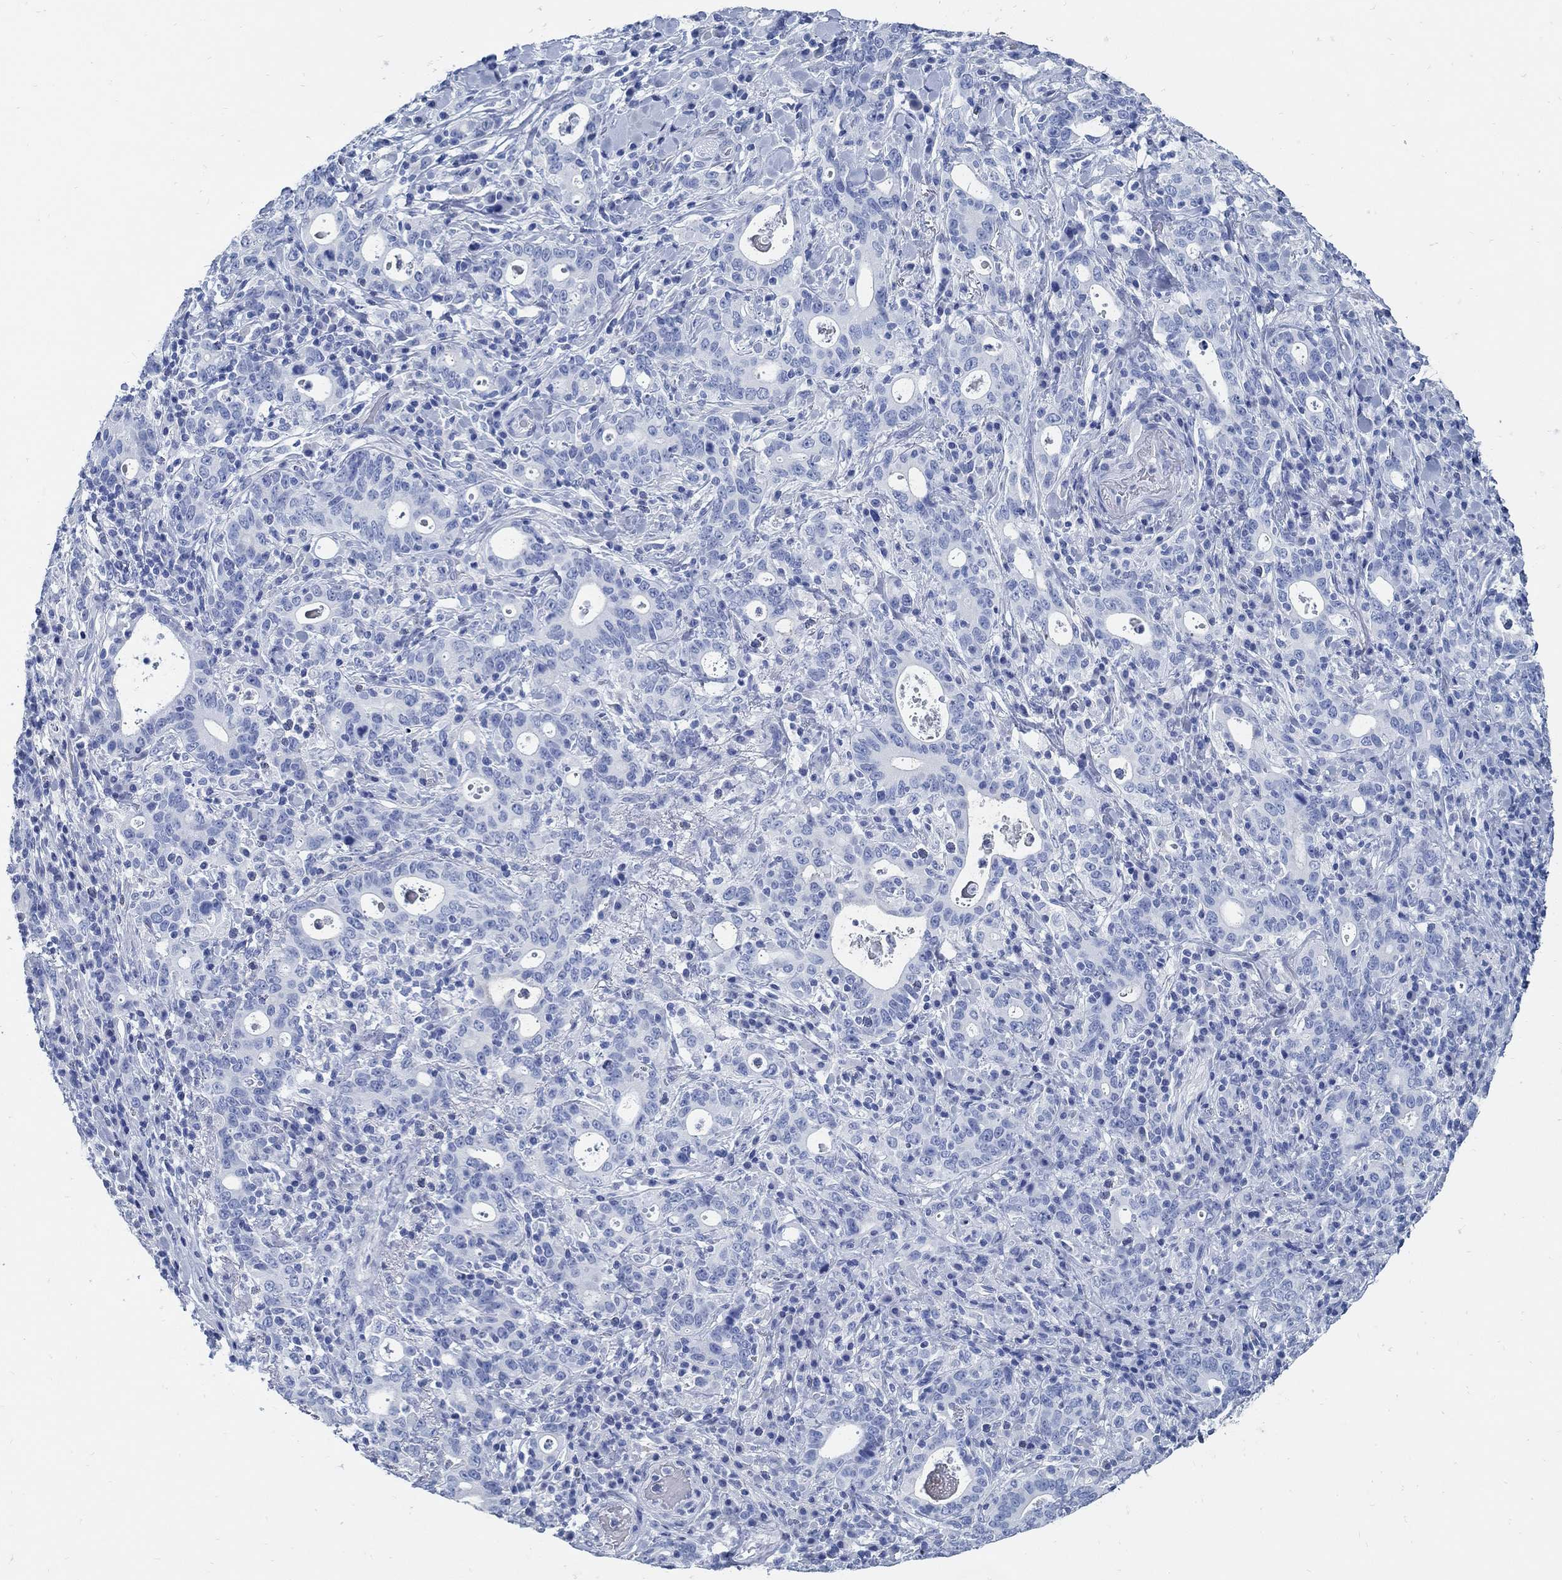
{"staining": {"intensity": "negative", "quantity": "none", "location": "none"}, "tissue": "stomach cancer", "cell_type": "Tumor cells", "image_type": "cancer", "snomed": [{"axis": "morphology", "description": "Adenocarcinoma, NOS"}, {"axis": "topography", "description": "Stomach"}], "caption": "Image shows no significant protein expression in tumor cells of stomach adenocarcinoma.", "gene": "SLC45A1", "patient": {"sex": "male", "age": 79}}